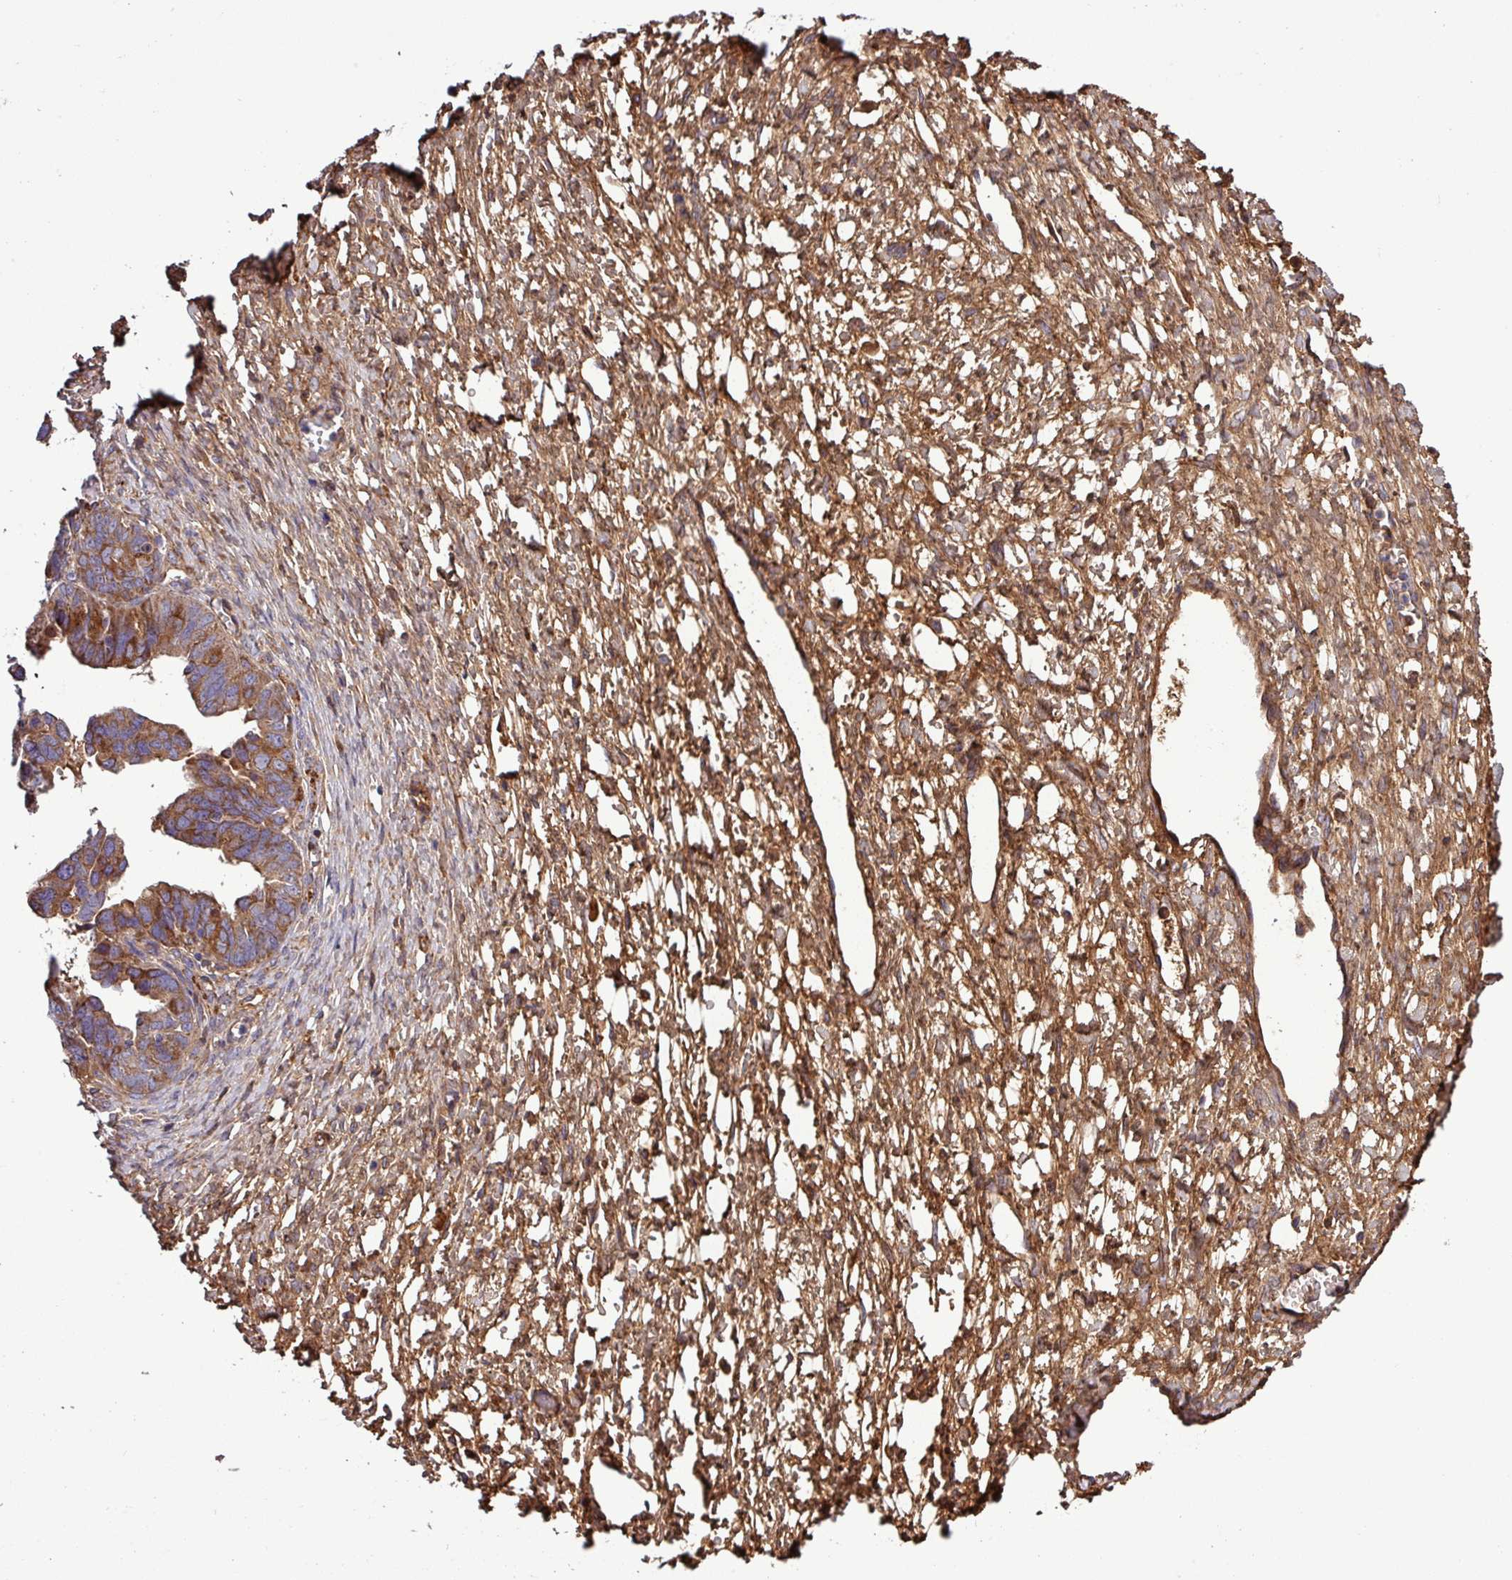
{"staining": {"intensity": "strong", "quantity": ">75%", "location": "cytoplasmic/membranous"}, "tissue": "ovarian cancer", "cell_type": "Tumor cells", "image_type": "cancer", "snomed": [{"axis": "morphology", "description": "Cystadenocarcinoma, serous, NOS"}, {"axis": "topography", "description": "Ovary"}], "caption": "A brown stain highlights strong cytoplasmic/membranous expression of a protein in human serous cystadenocarcinoma (ovarian) tumor cells. (brown staining indicates protein expression, while blue staining denotes nuclei).", "gene": "CWH43", "patient": {"sex": "female", "age": 64}}